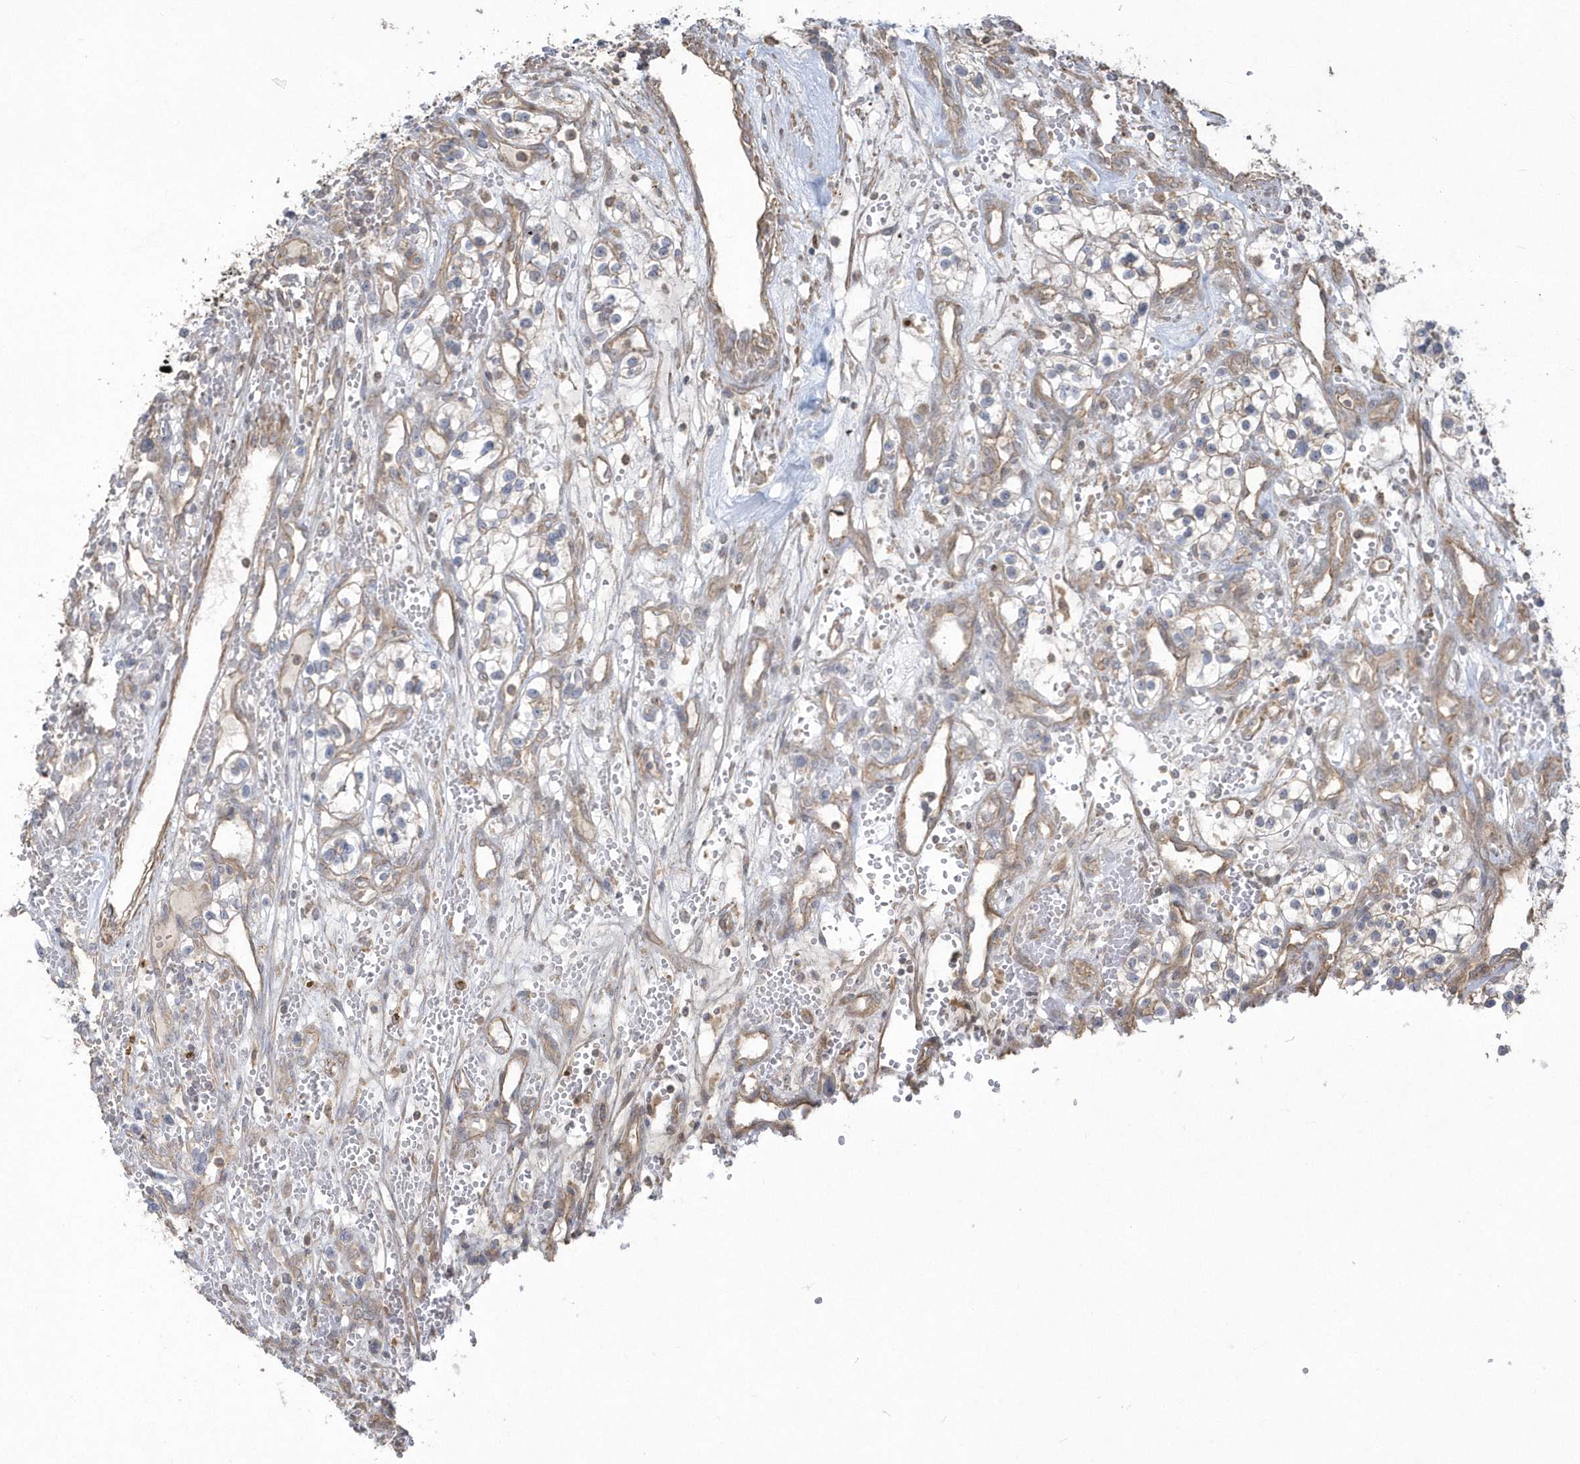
{"staining": {"intensity": "negative", "quantity": "none", "location": "none"}, "tissue": "renal cancer", "cell_type": "Tumor cells", "image_type": "cancer", "snomed": [{"axis": "morphology", "description": "Adenocarcinoma, NOS"}, {"axis": "topography", "description": "Kidney"}], "caption": "Immunohistochemical staining of human adenocarcinoma (renal) shows no significant staining in tumor cells.", "gene": "ARMC8", "patient": {"sex": "female", "age": 57}}